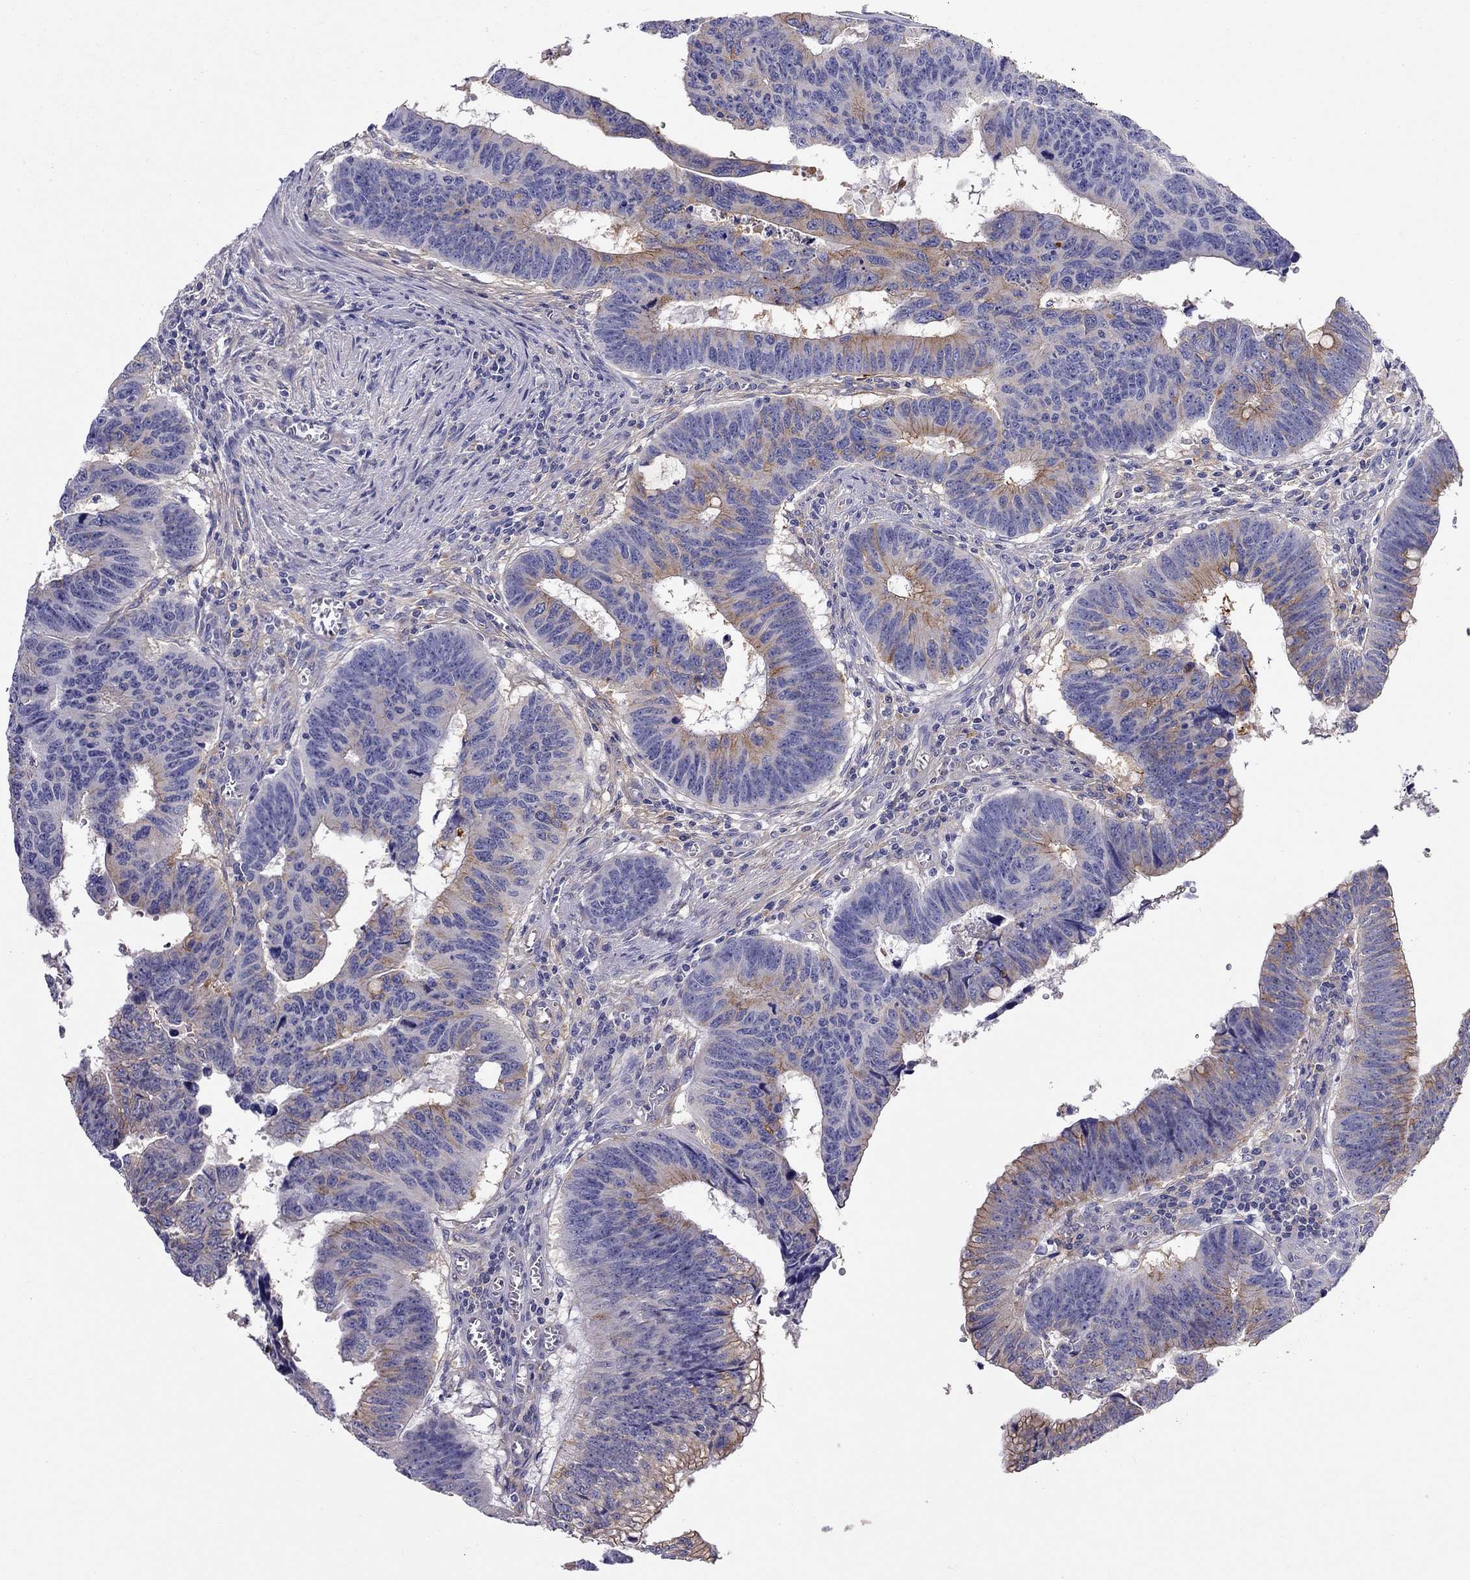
{"staining": {"intensity": "moderate", "quantity": ">75%", "location": "cytoplasmic/membranous"}, "tissue": "colorectal cancer", "cell_type": "Tumor cells", "image_type": "cancer", "snomed": [{"axis": "morphology", "description": "Adenocarcinoma, NOS"}, {"axis": "topography", "description": "Appendix"}, {"axis": "topography", "description": "Colon"}, {"axis": "topography", "description": "Cecum"}, {"axis": "topography", "description": "Colon asc"}], "caption": "Protein expression analysis of human colorectal cancer reveals moderate cytoplasmic/membranous expression in about >75% of tumor cells.", "gene": "ALOX15B", "patient": {"sex": "female", "age": 85}}